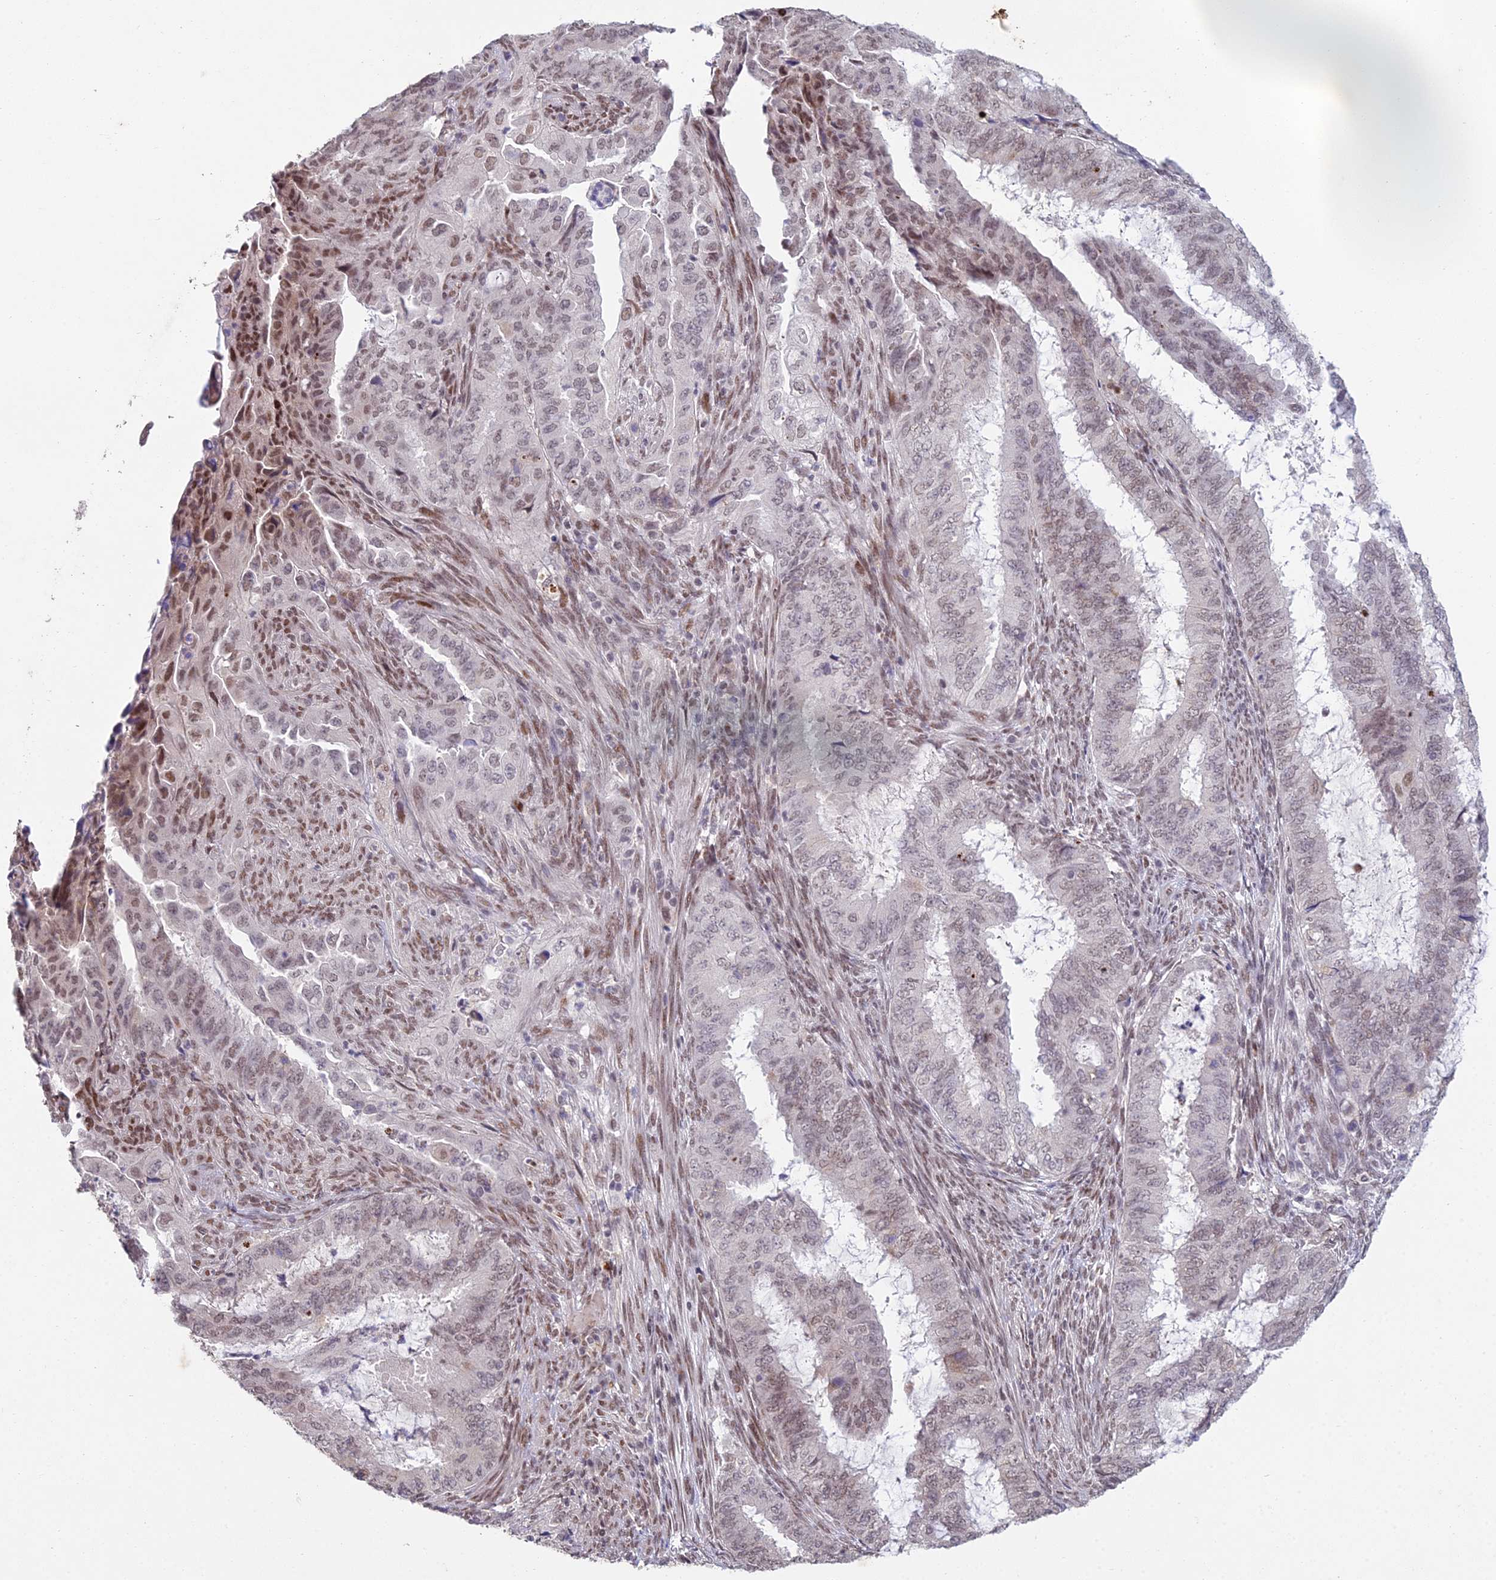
{"staining": {"intensity": "weak", "quantity": ">75%", "location": "nuclear"}, "tissue": "endometrial cancer", "cell_type": "Tumor cells", "image_type": "cancer", "snomed": [{"axis": "morphology", "description": "Adenocarcinoma, NOS"}, {"axis": "topography", "description": "Endometrium"}], "caption": "Weak nuclear positivity is appreciated in about >75% of tumor cells in endometrial adenocarcinoma. (Brightfield microscopy of DAB IHC at high magnification).", "gene": "ABHD17A", "patient": {"sex": "female", "age": 51}}